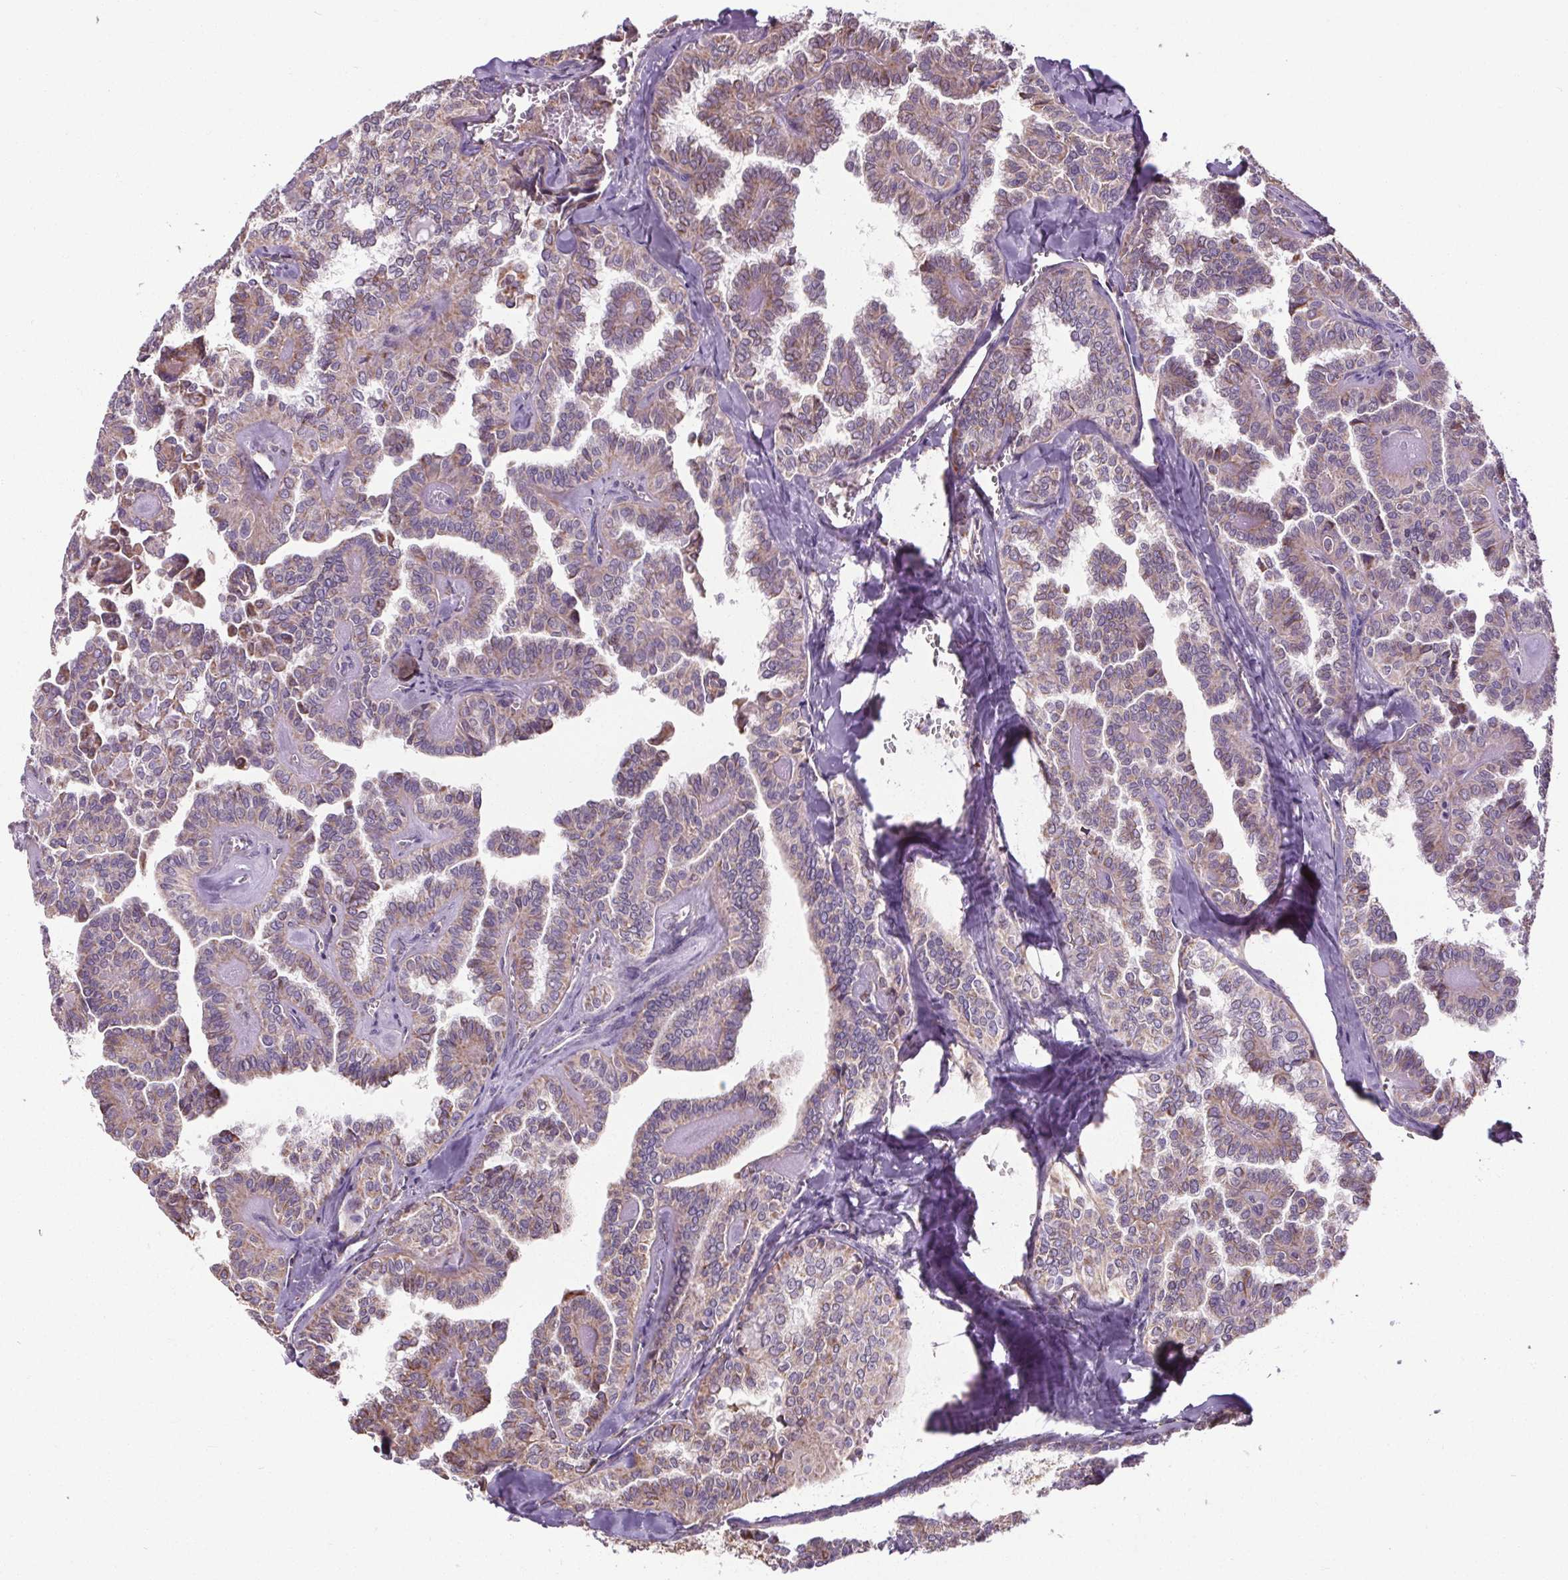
{"staining": {"intensity": "weak", "quantity": "25%-75%", "location": "cytoplasmic/membranous"}, "tissue": "thyroid cancer", "cell_type": "Tumor cells", "image_type": "cancer", "snomed": [{"axis": "morphology", "description": "Papillary adenocarcinoma, NOS"}, {"axis": "topography", "description": "Thyroid gland"}], "caption": "Protein staining of papillary adenocarcinoma (thyroid) tissue exhibits weak cytoplasmic/membranous staining in approximately 25%-75% of tumor cells.", "gene": "ZNF548", "patient": {"sex": "female", "age": 41}}